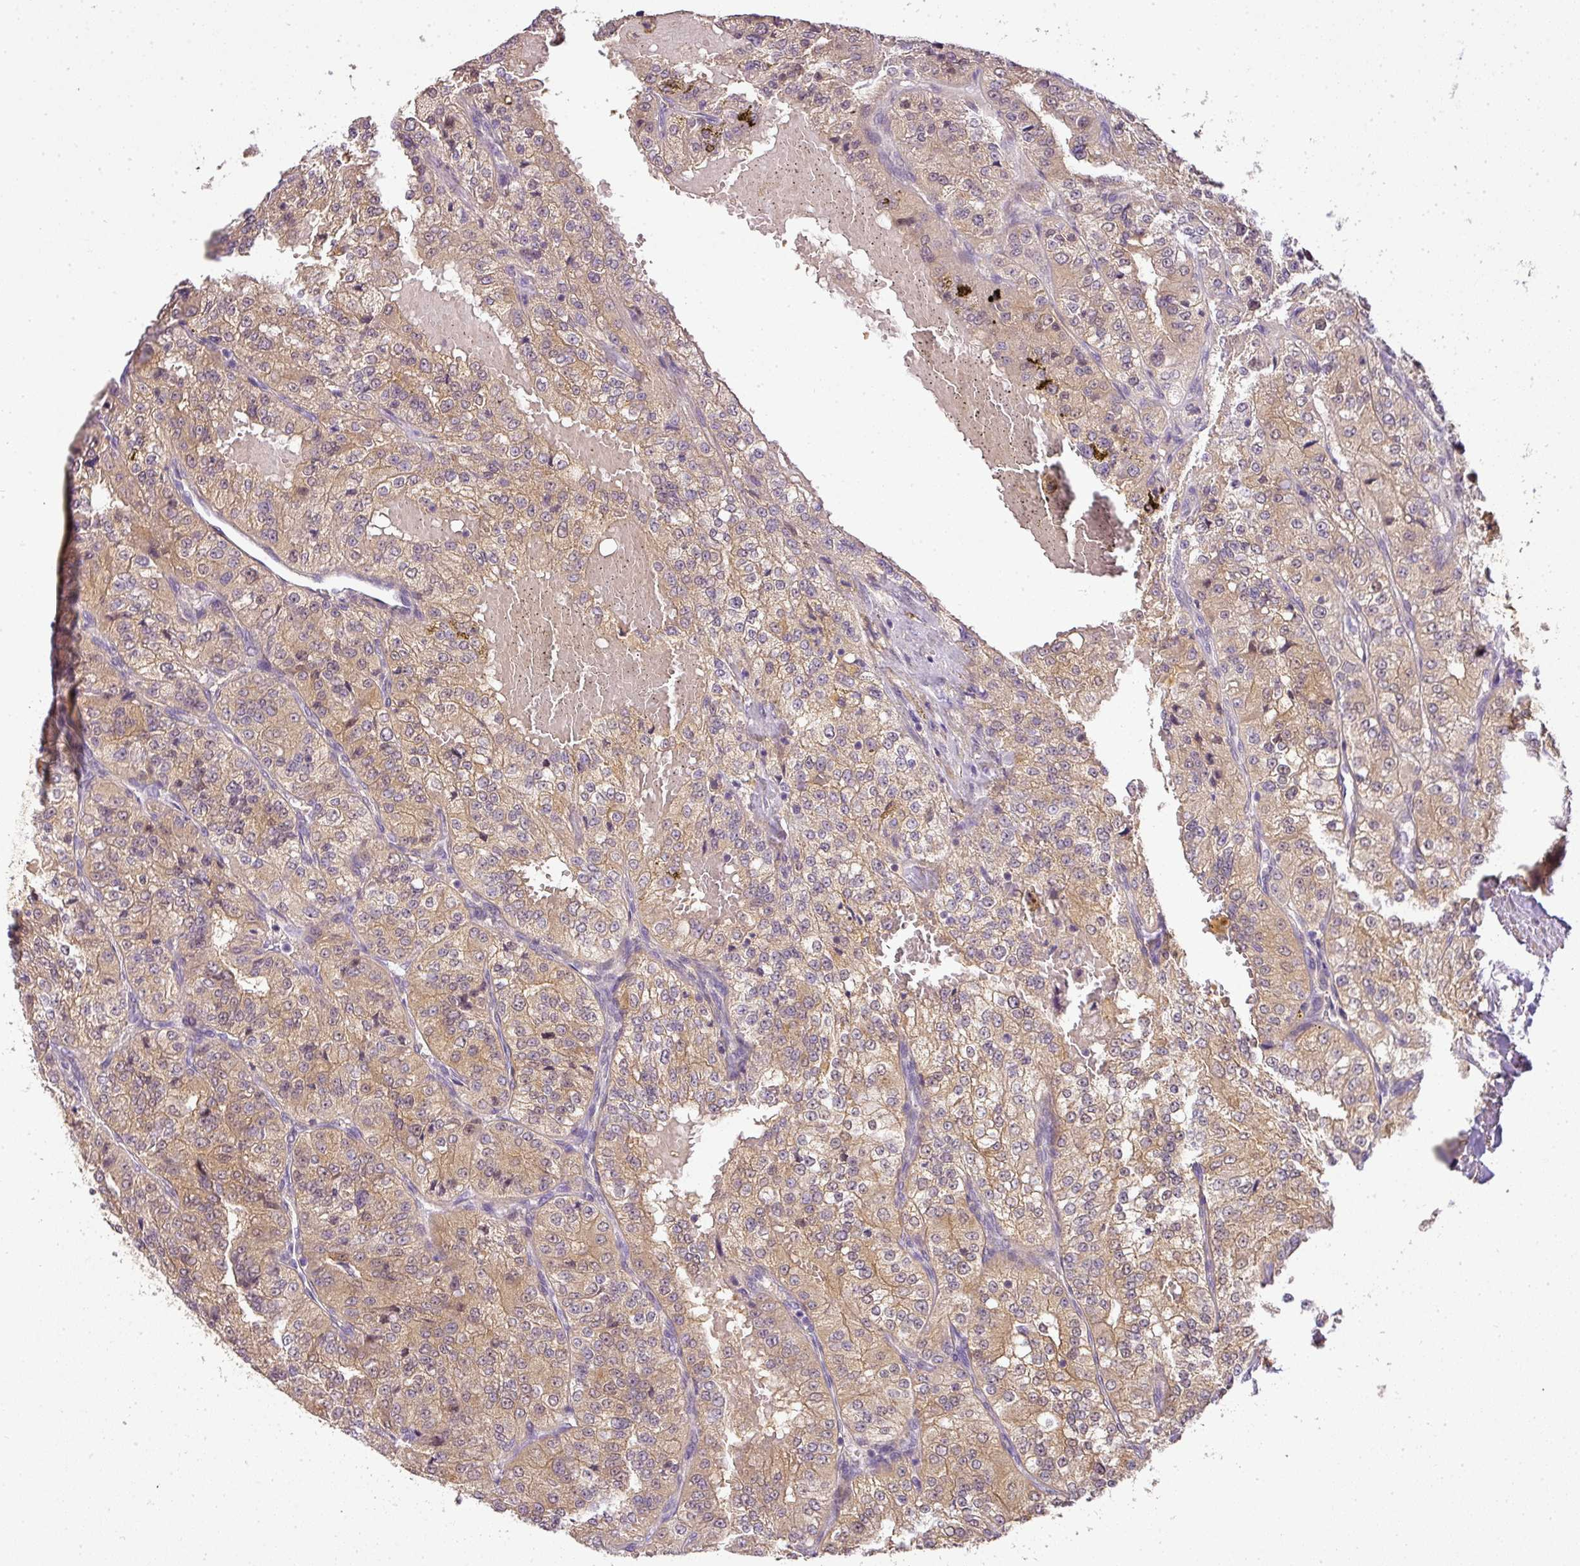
{"staining": {"intensity": "moderate", "quantity": ">75%", "location": "cytoplasmic/membranous"}, "tissue": "renal cancer", "cell_type": "Tumor cells", "image_type": "cancer", "snomed": [{"axis": "morphology", "description": "Adenocarcinoma, NOS"}, {"axis": "topography", "description": "Kidney"}], "caption": "Human renal cancer stained with a protein marker displays moderate staining in tumor cells.", "gene": "ADH5", "patient": {"sex": "female", "age": 63}}